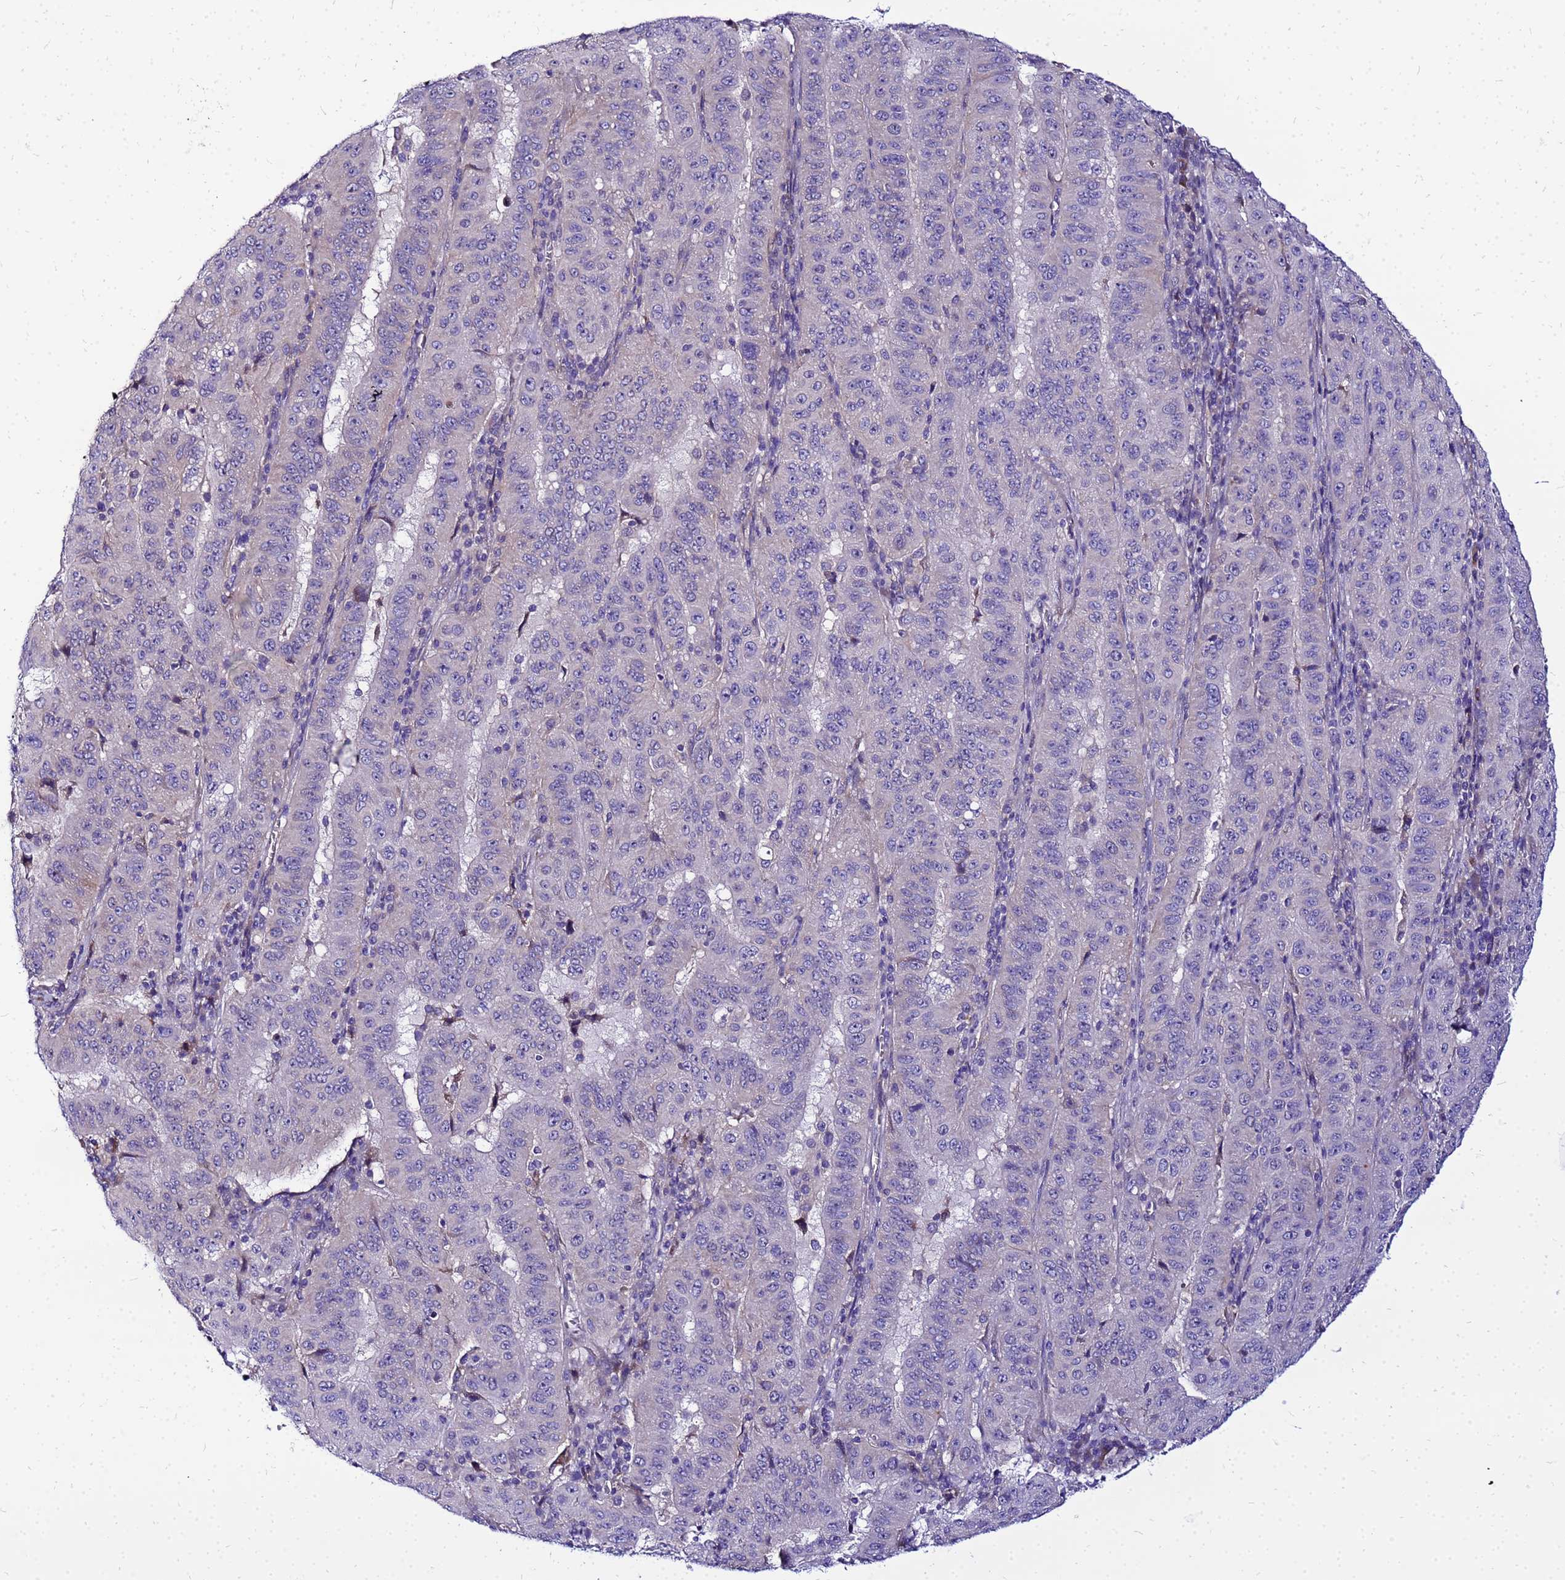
{"staining": {"intensity": "negative", "quantity": "none", "location": "none"}, "tissue": "pancreatic cancer", "cell_type": "Tumor cells", "image_type": "cancer", "snomed": [{"axis": "morphology", "description": "Adenocarcinoma, NOS"}, {"axis": "topography", "description": "Pancreas"}], "caption": "High power microscopy histopathology image of an immunohistochemistry (IHC) micrograph of pancreatic adenocarcinoma, revealing no significant staining in tumor cells. (Brightfield microscopy of DAB immunohistochemistry (IHC) at high magnification).", "gene": "HERC5", "patient": {"sex": "male", "age": 63}}